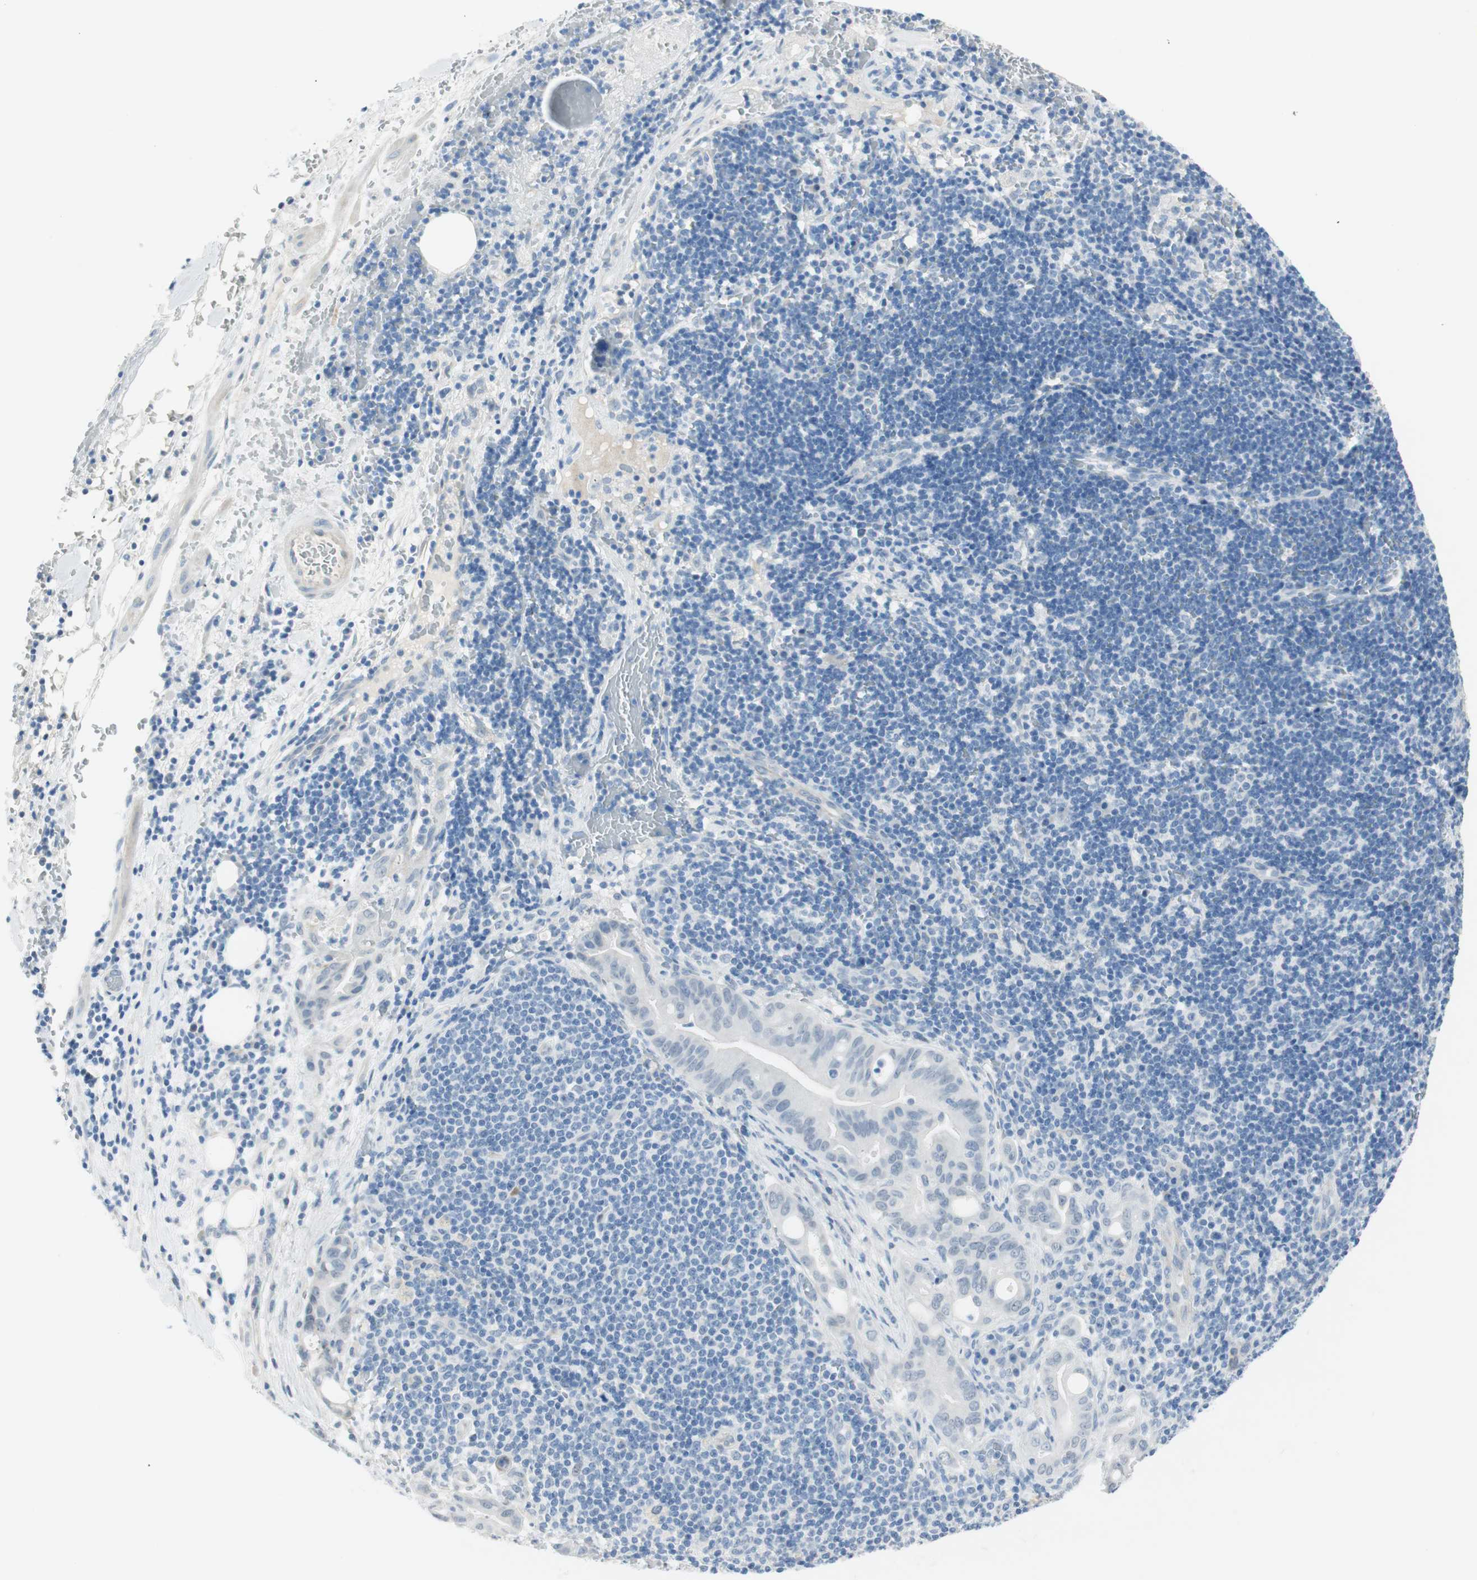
{"staining": {"intensity": "negative", "quantity": "none", "location": "none"}, "tissue": "liver cancer", "cell_type": "Tumor cells", "image_type": "cancer", "snomed": [{"axis": "morphology", "description": "Cholangiocarcinoma"}, {"axis": "topography", "description": "Liver"}], "caption": "The micrograph reveals no significant positivity in tumor cells of liver cancer (cholangiocarcinoma).", "gene": "MLLT10", "patient": {"sex": "female", "age": 68}}